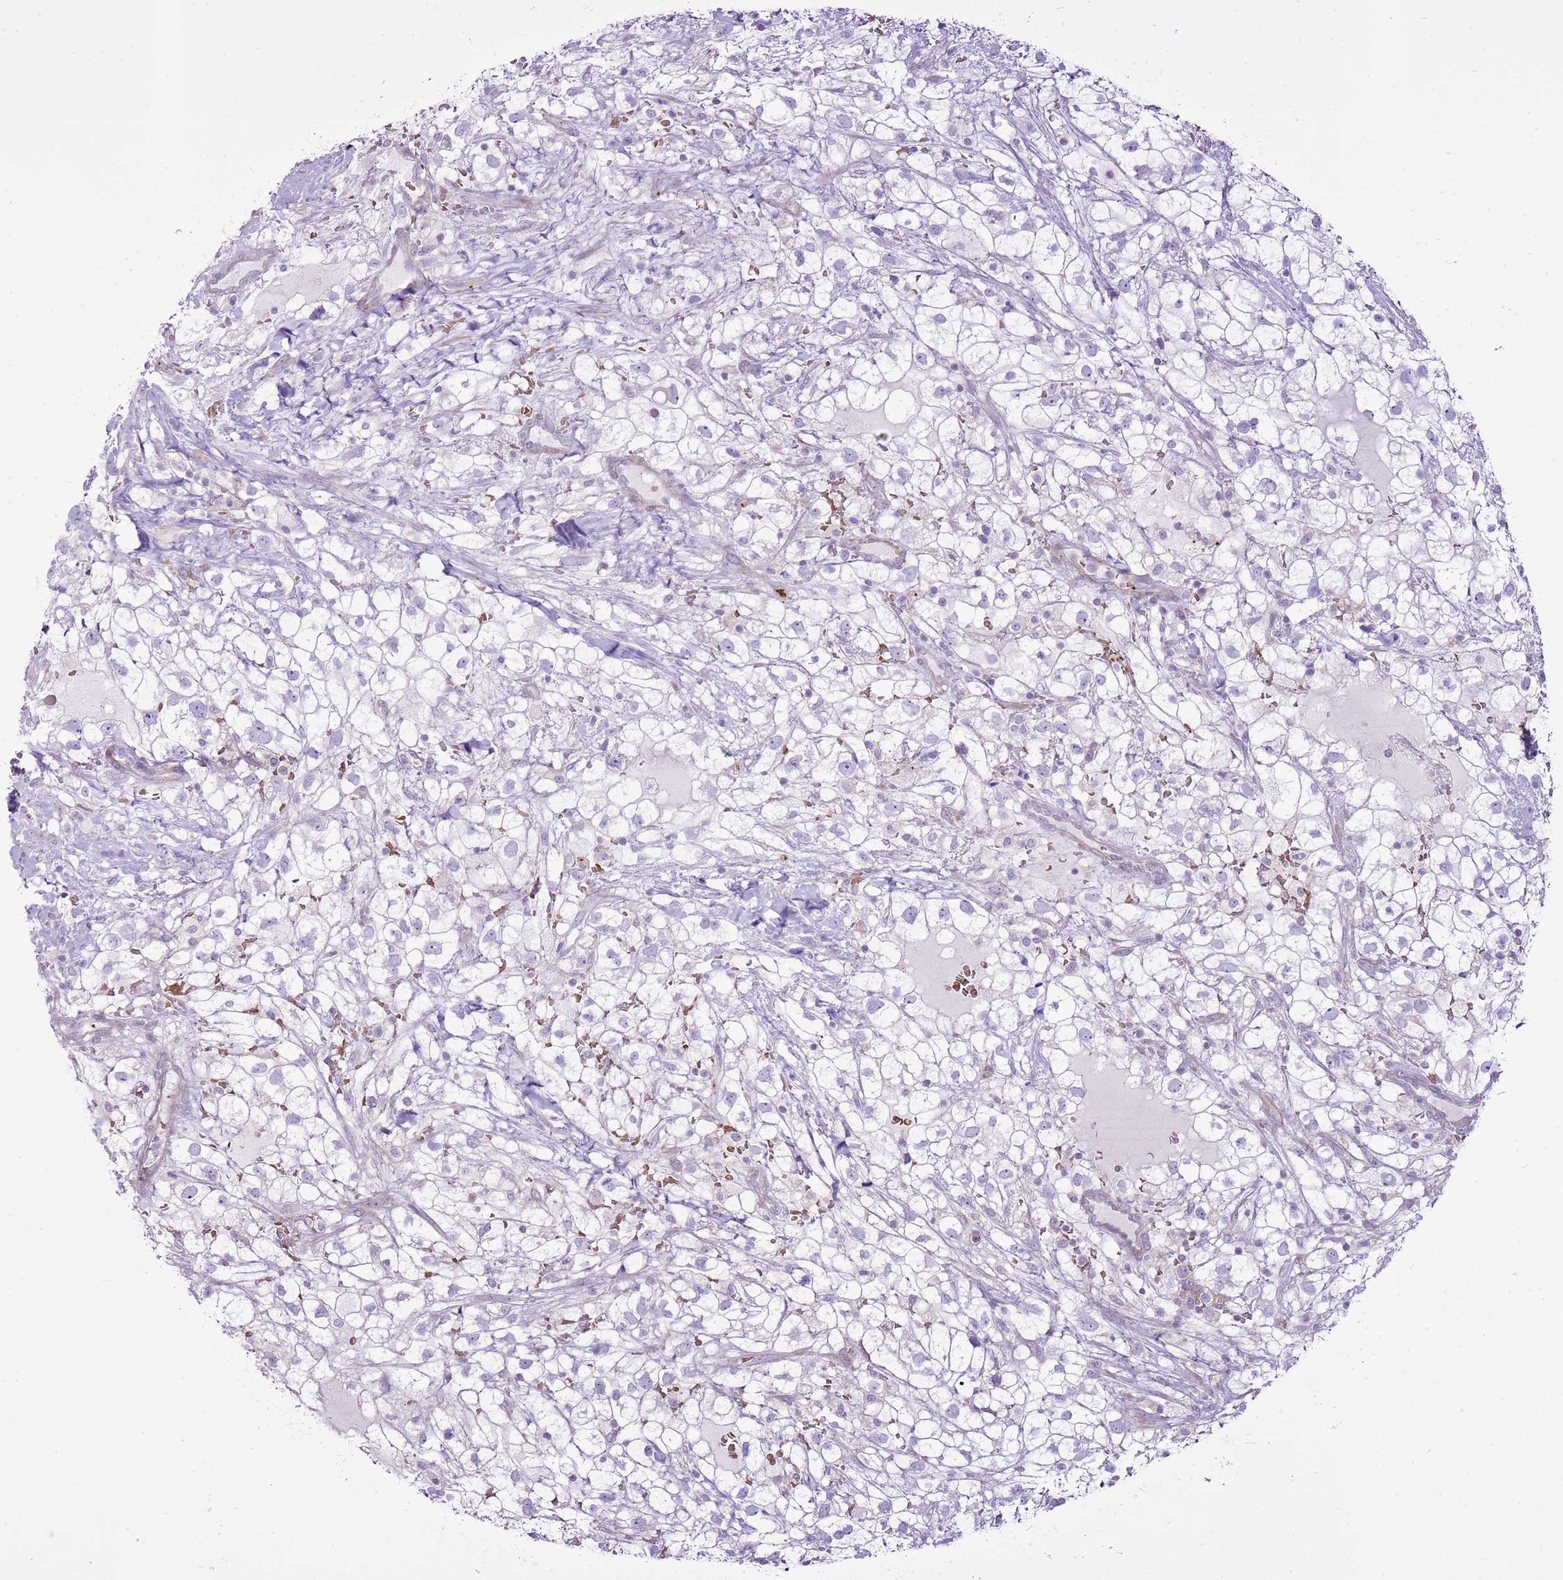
{"staining": {"intensity": "negative", "quantity": "none", "location": "none"}, "tissue": "renal cancer", "cell_type": "Tumor cells", "image_type": "cancer", "snomed": [{"axis": "morphology", "description": "Adenocarcinoma, NOS"}, {"axis": "topography", "description": "Kidney"}], "caption": "An image of adenocarcinoma (renal) stained for a protein shows no brown staining in tumor cells.", "gene": "CHAC2", "patient": {"sex": "male", "age": 59}}